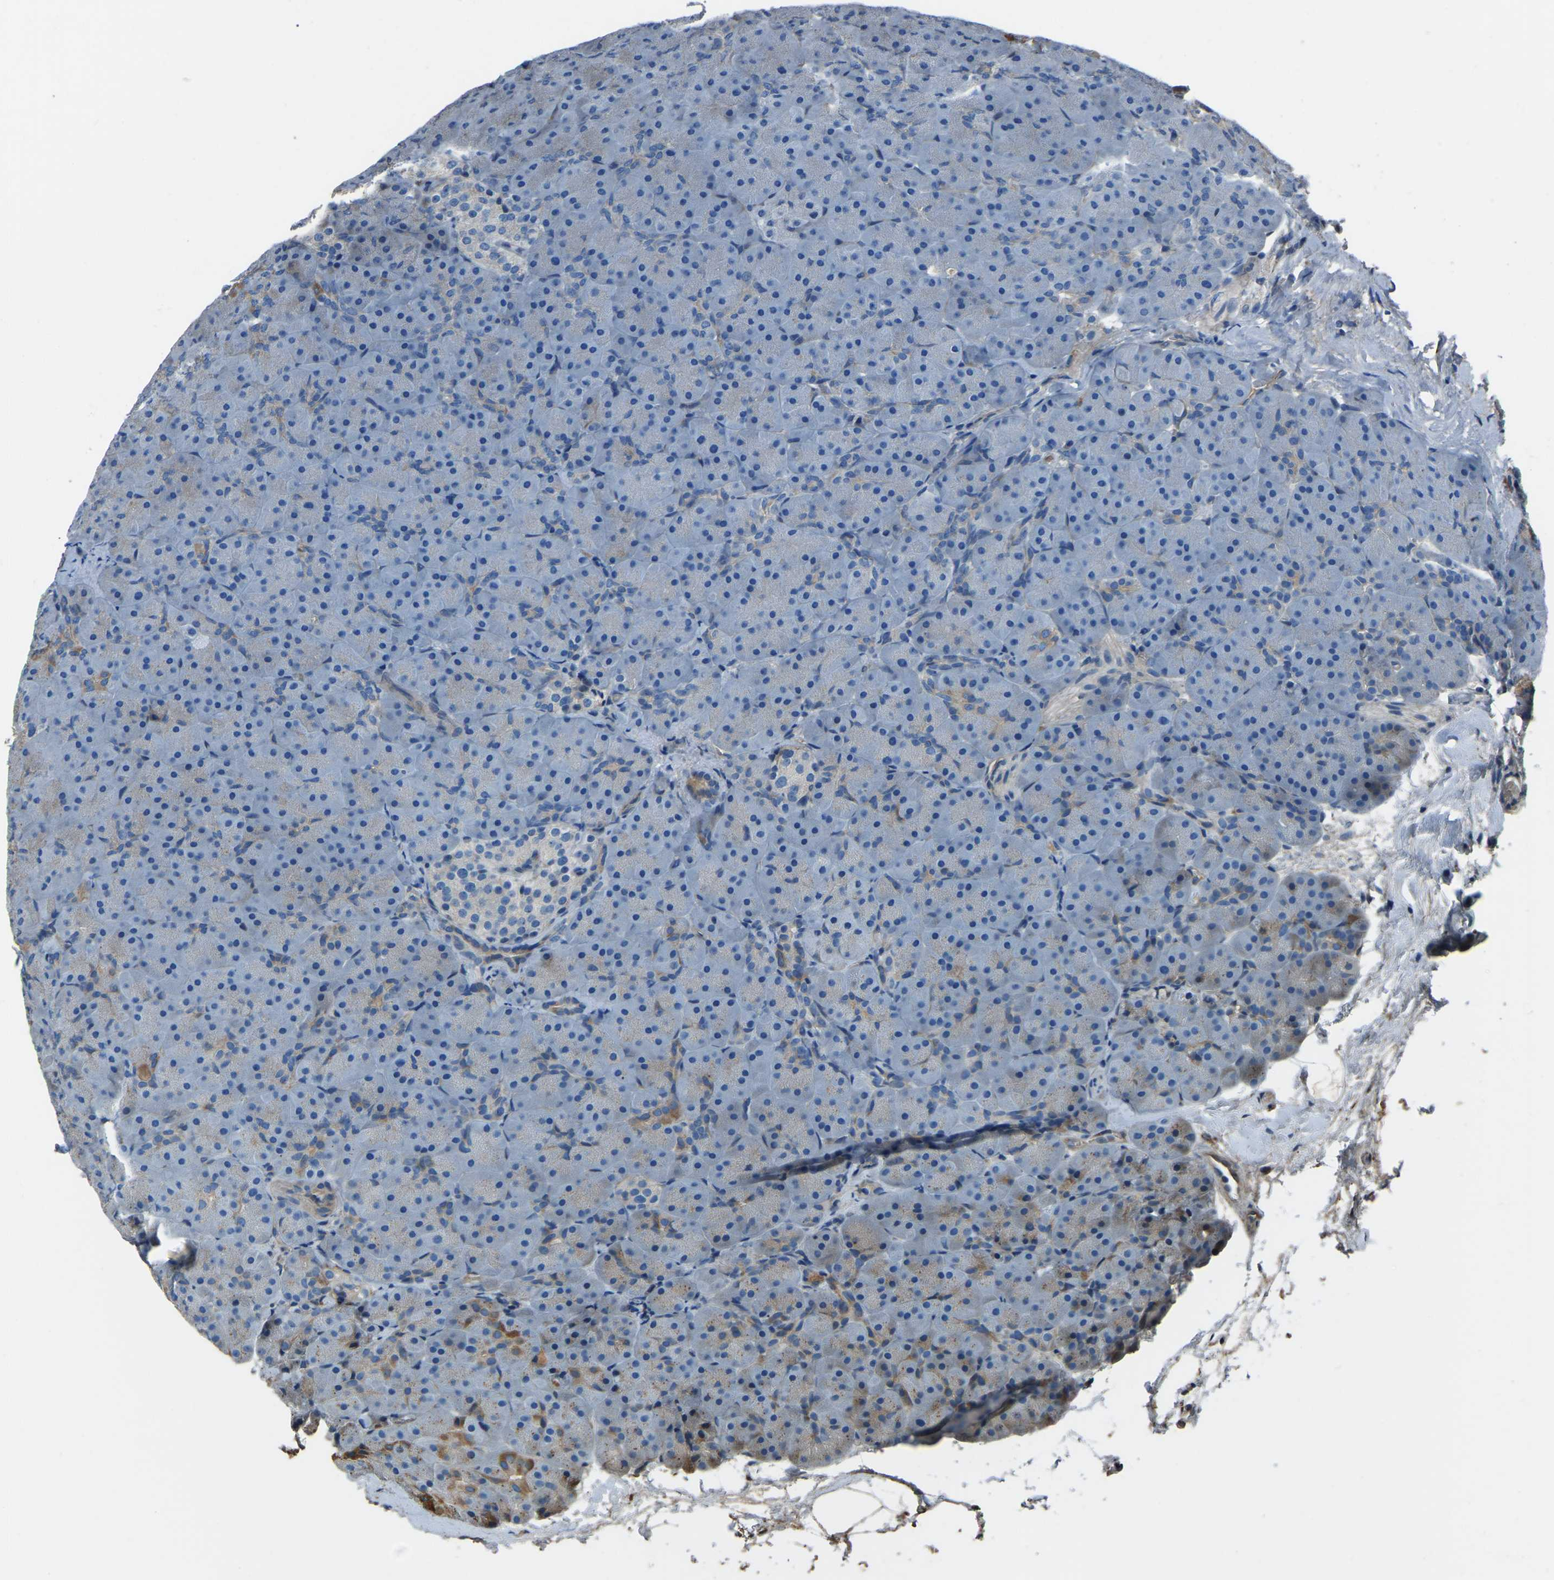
{"staining": {"intensity": "moderate", "quantity": "<25%", "location": "cytoplasmic/membranous"}, "tissue": "pancreas", "cell_type": "Exocrine glandular cells", "image_type": "normal", "snomed": [{"axis": "morphology", "description": "Normal tissue, NOS"}, {"axis": "topography", "description": "Pancreas"}], "caption": "Moderate cytoplasmic/membranous protein expression is identified in approximately <25% of exocrine glandular cells in pancreas.", "gene": "COL3A1", "patient": {"sex": "male", "age": 66}}